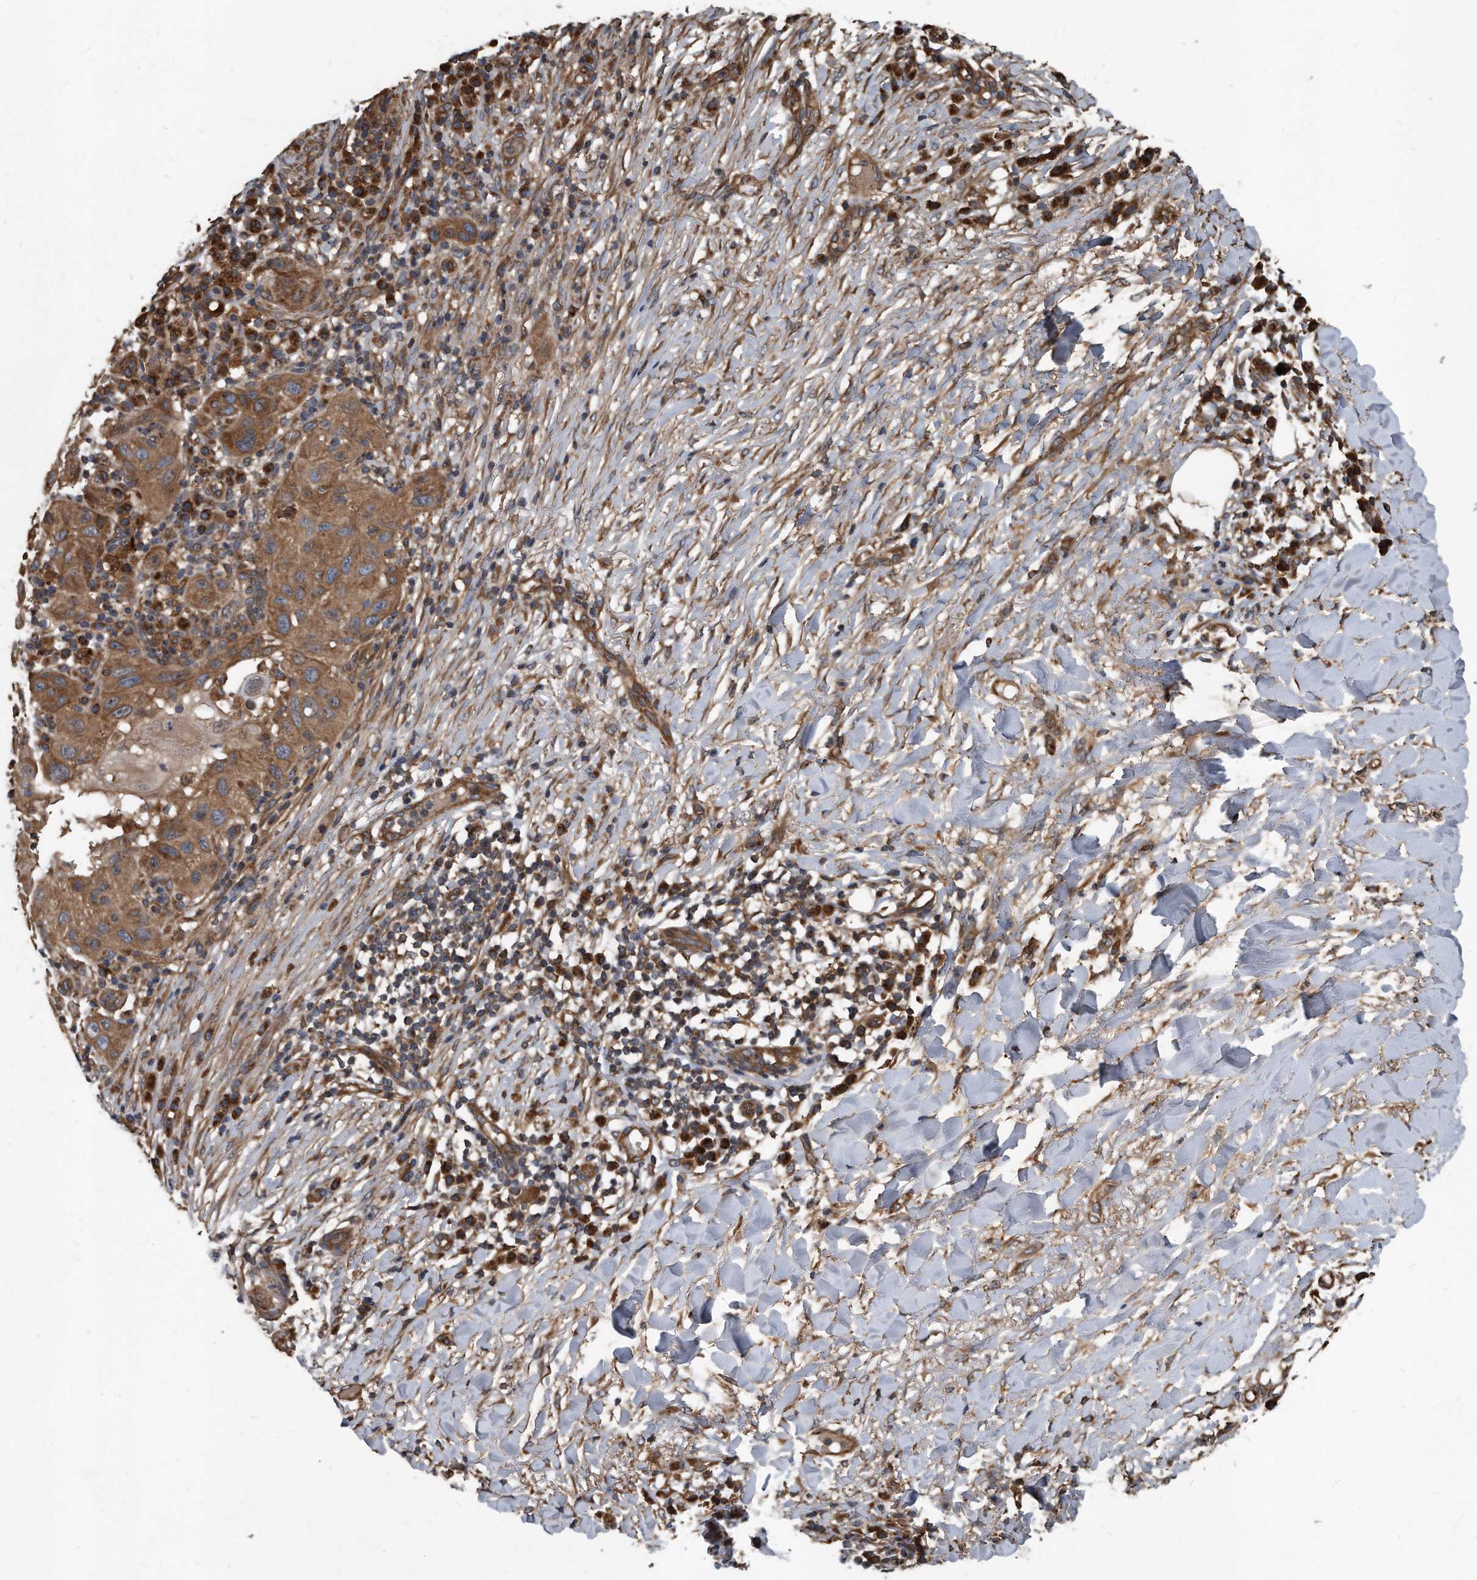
{"staining": {"intensity": "moderate", "quantity": ">75%", "location": "cytoplasmic/membranous"}, "tissue": "skin cancer", "cell_type": "Tumor cells", "image_type": "cancer", "snomed": [{"axis": "morphology", "description": "Normal tissue, NOS"}, {"axis": "morphology", "description": "Squamous cell carcinoma, NOS"}, {"axis": "topography", "description": "Skin"}], "caption": "Protein staining of skin cancer tissue demonstrates moderate cytoplasmic/membranous staining in about >75% of tumor cells.", "gene": "FAM136A", "patient": {"sex": "female", "age": 96}}